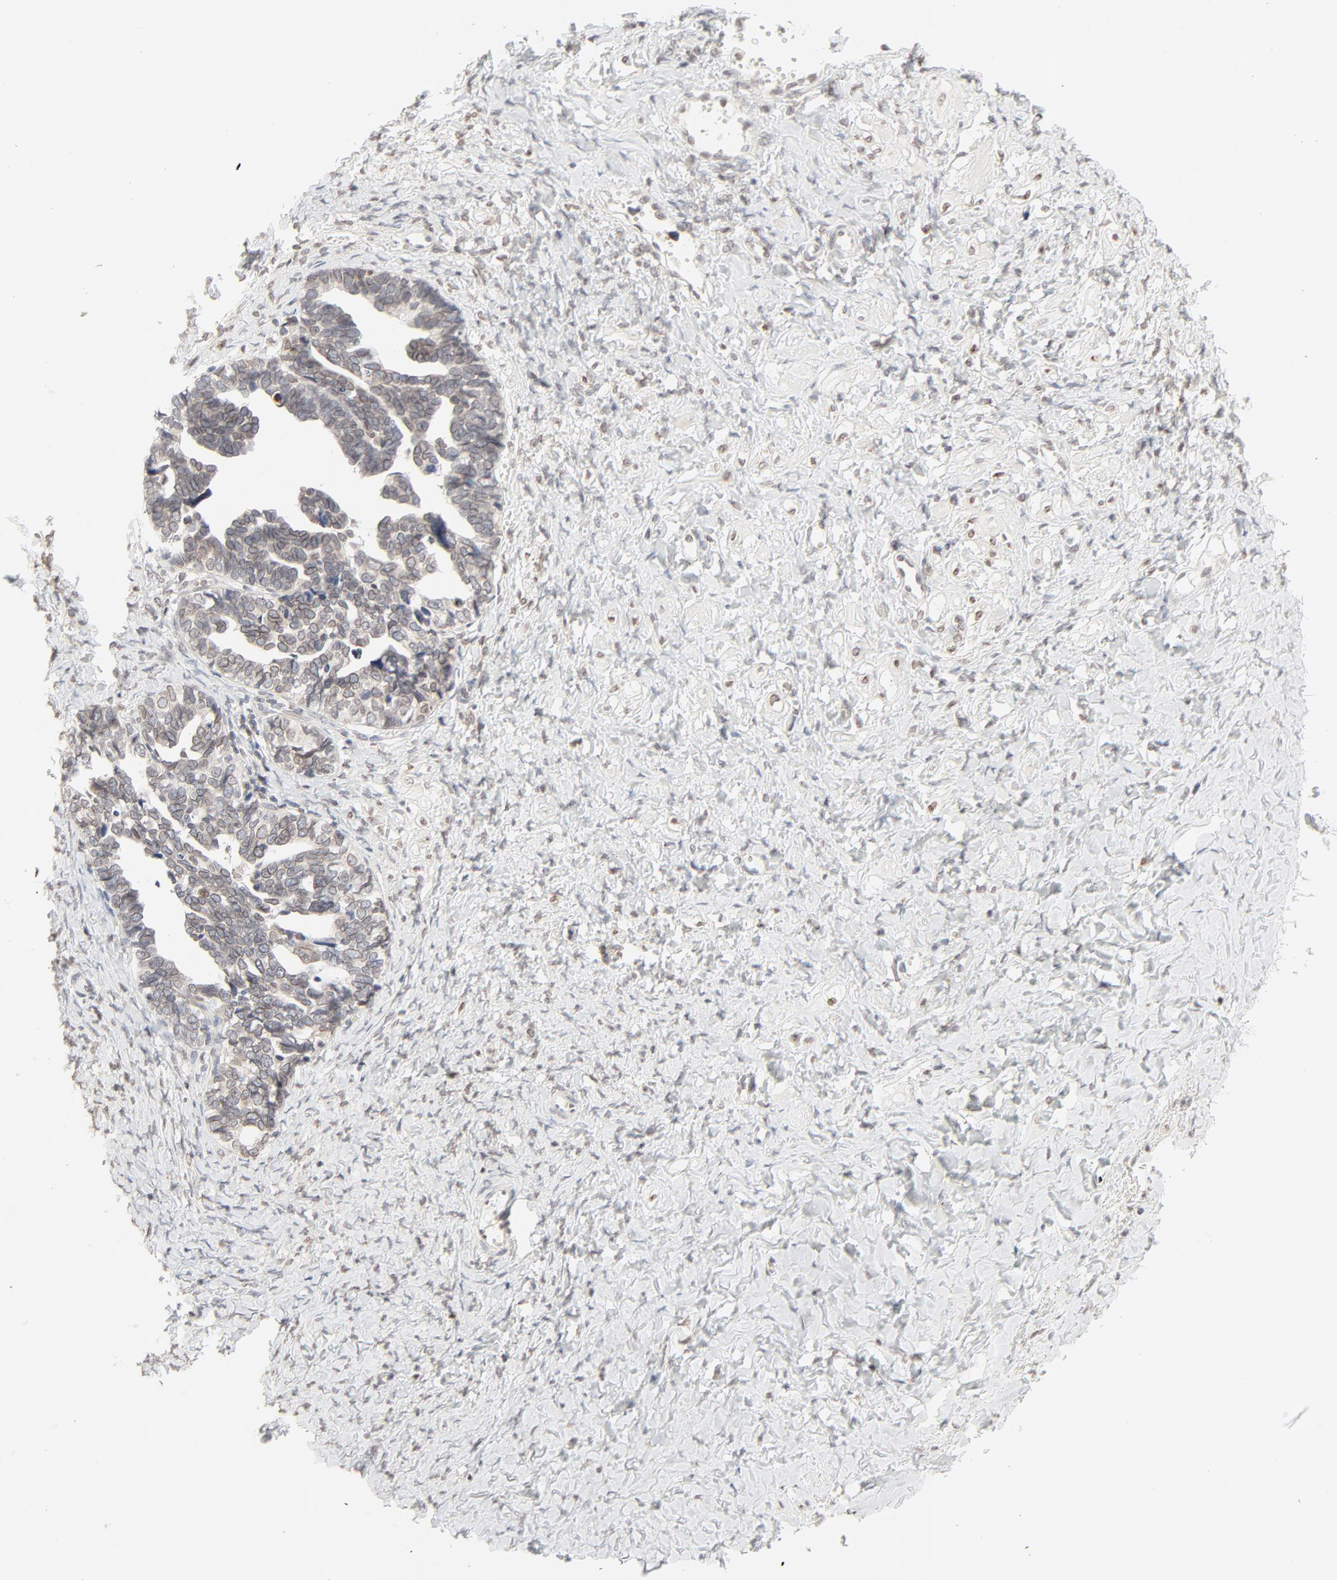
{"staining": {"intensity": "weak", "quantity": "25%-75%", "location": "cytoplasmic/membranous,nuclear"}, "tissue": "ovarian cancer", "cell_type": "Tumor cells", "image_type": "cancer", "snomed": [{"axis": "morphology", "description": "Cystadenocarcinoma, serous, NOS"}, {"axis": "topography", "description": "Ovary"}], "caption": "Ovarian cancer stained with a protein marker reveals weak staining in tumor cells.", "gene": "MAD1L1", "patient": {"sex": "female", "age": 77}}